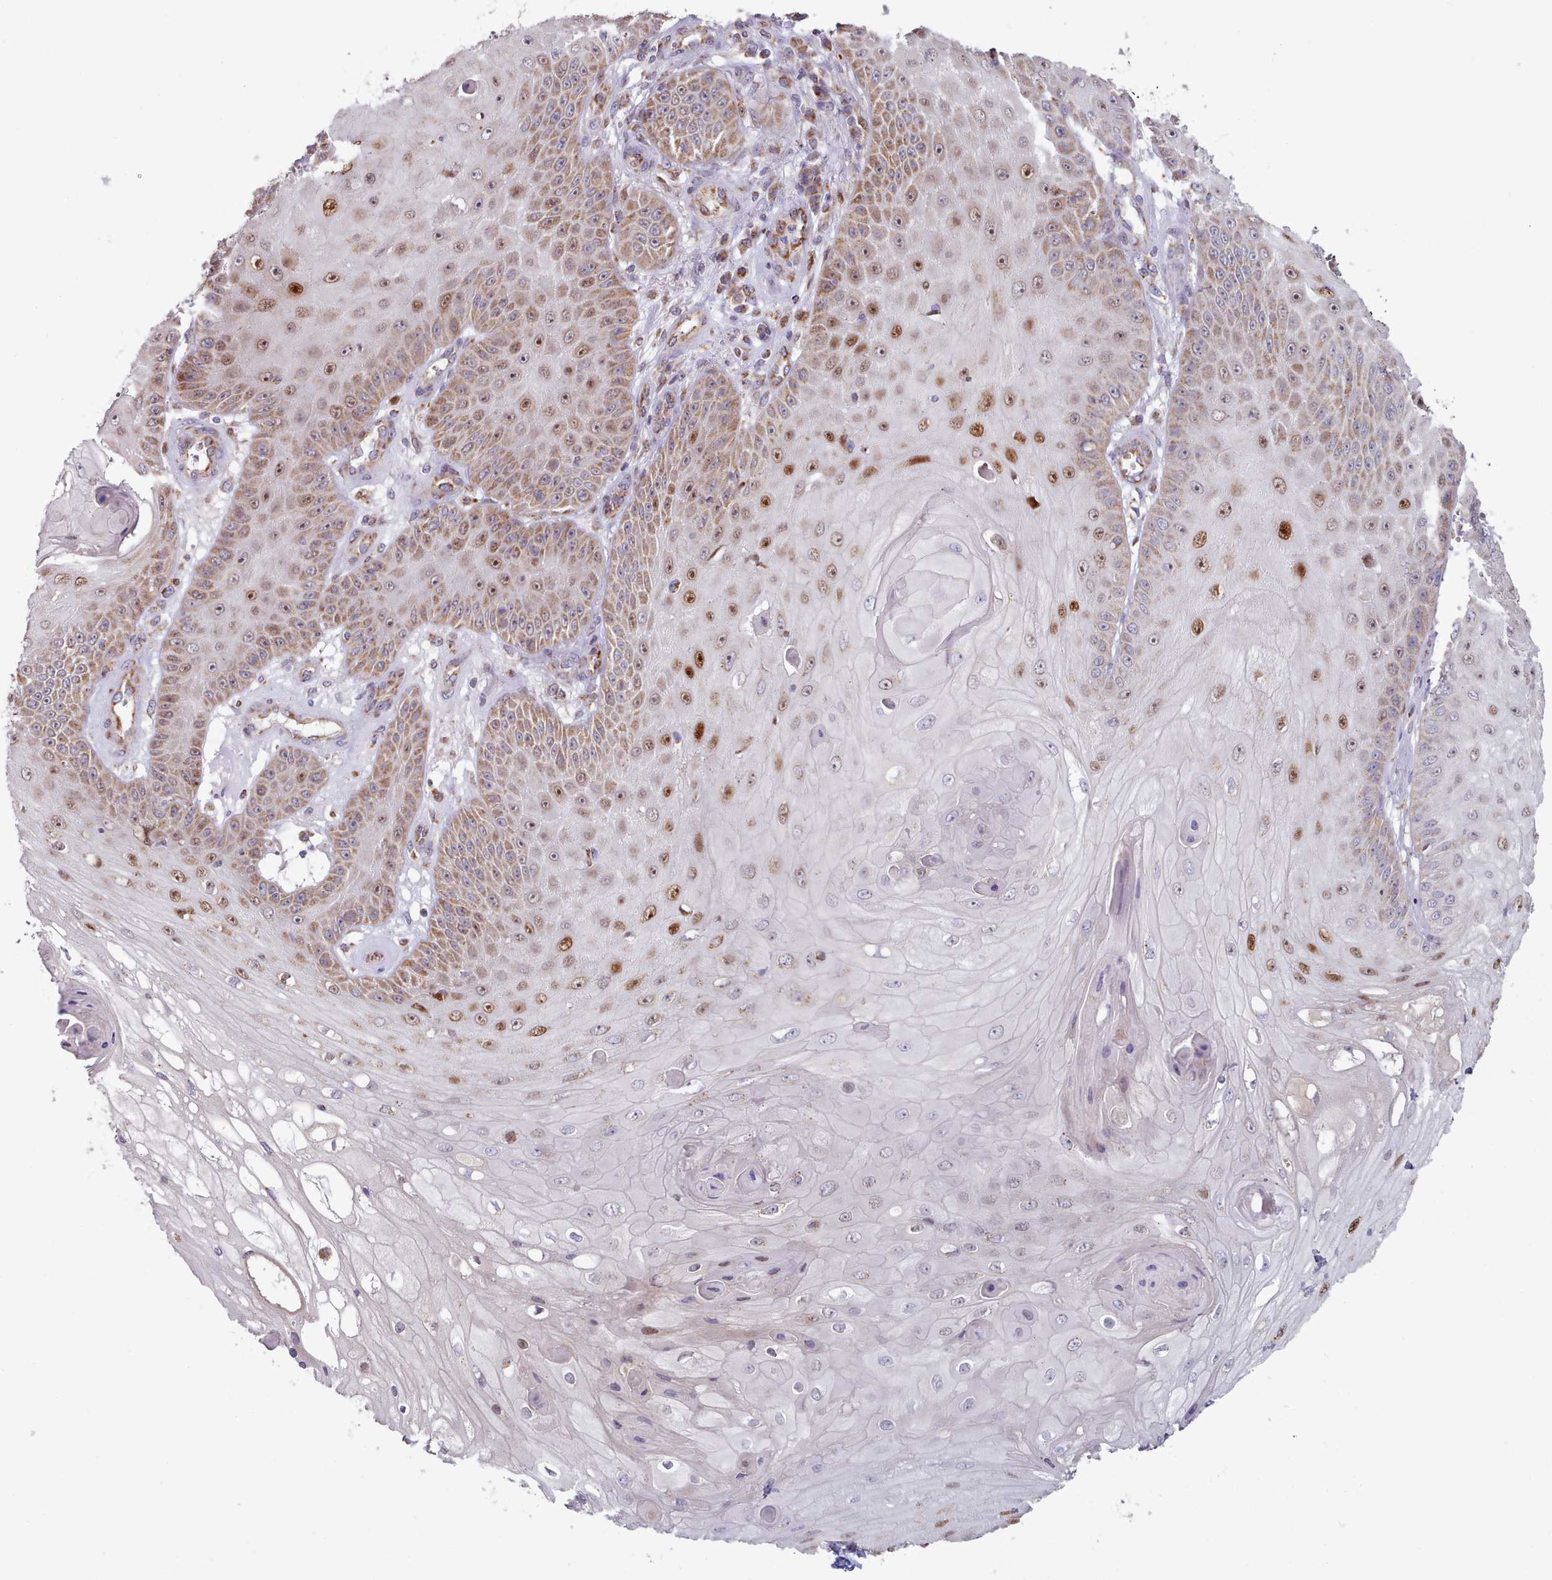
{"staining": {"intensity": "moderate", "quantity": "25%-75%", "location": "cytoplasmic/membranous,nuclear"}, "tissue": "skin cancer", "cell_type": "Tumor cells", "image_type": "cancer", "snomed": [{"axis": "morphology", "description": "Squamous cell carcinoma, NOS"}, {"axis": "topography", "description": "Skin"}], "caption": "Squamous cell carcinoma (skin) stained with a protein marker demonstrates moderate staining in tumor cells.", "gene": "HSDL2", "patient": {"sex": "male", "age": 70}}